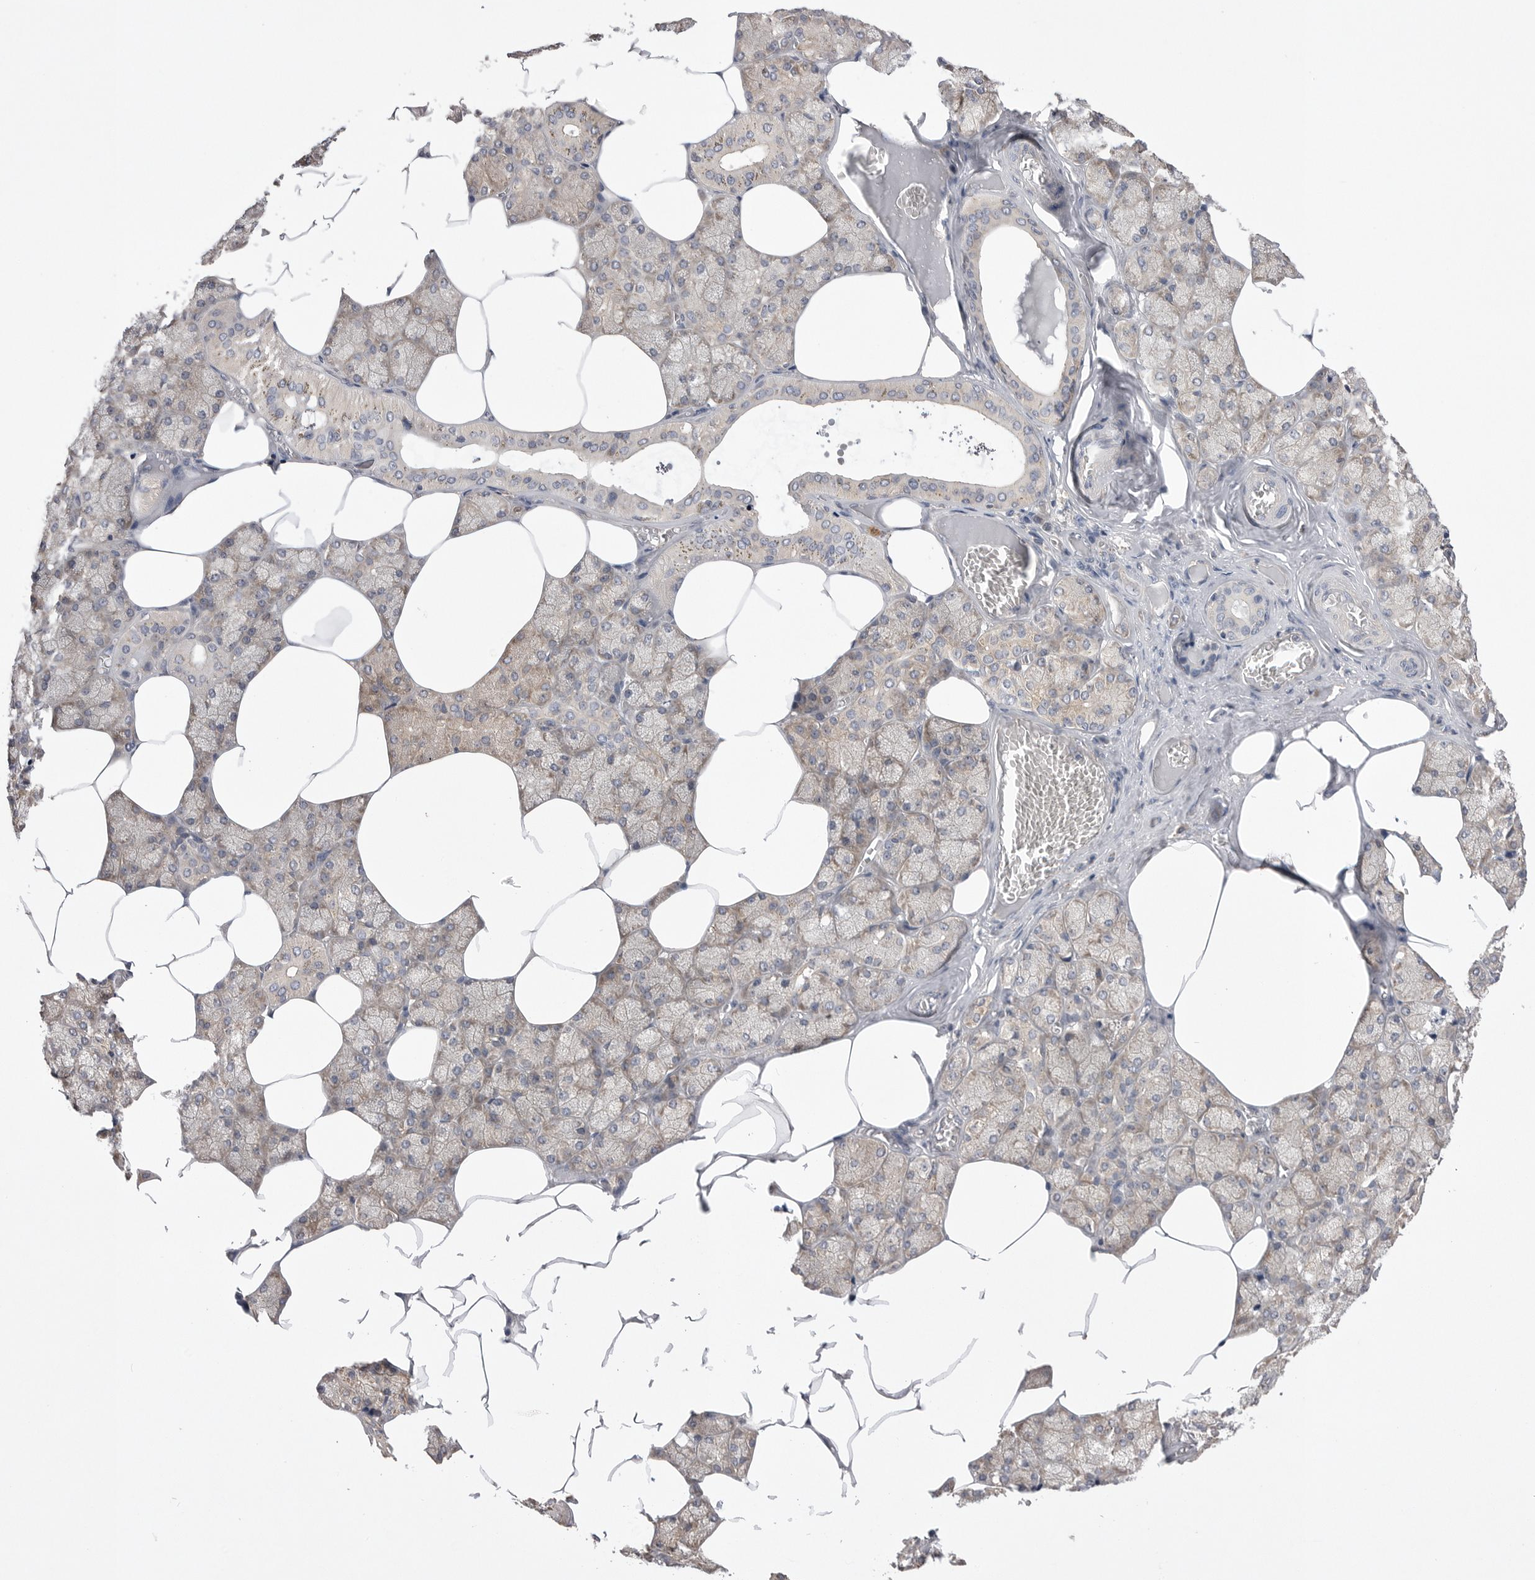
{"staining": {"intensity": "weak", "quantity": "25%-75%", "location": "cytoplasmic/membranous"}, "tissue": "salivary gland", "cell_type": "Glandular cells", "image_type": "normal", "snomed": [{"axis": "morphology", "description": "Normal tissue, NOS"}, {"axis": "topography", "description": "Salivary gland"}], "caption": "An IHC image of benign tissue is shown. Protein staining in brown labels weak cytoplasmic/membranous positivity in salivary gland within glandular cells.", "gene": "VAC14", "patient": {"sex": "male", "age": 62}}